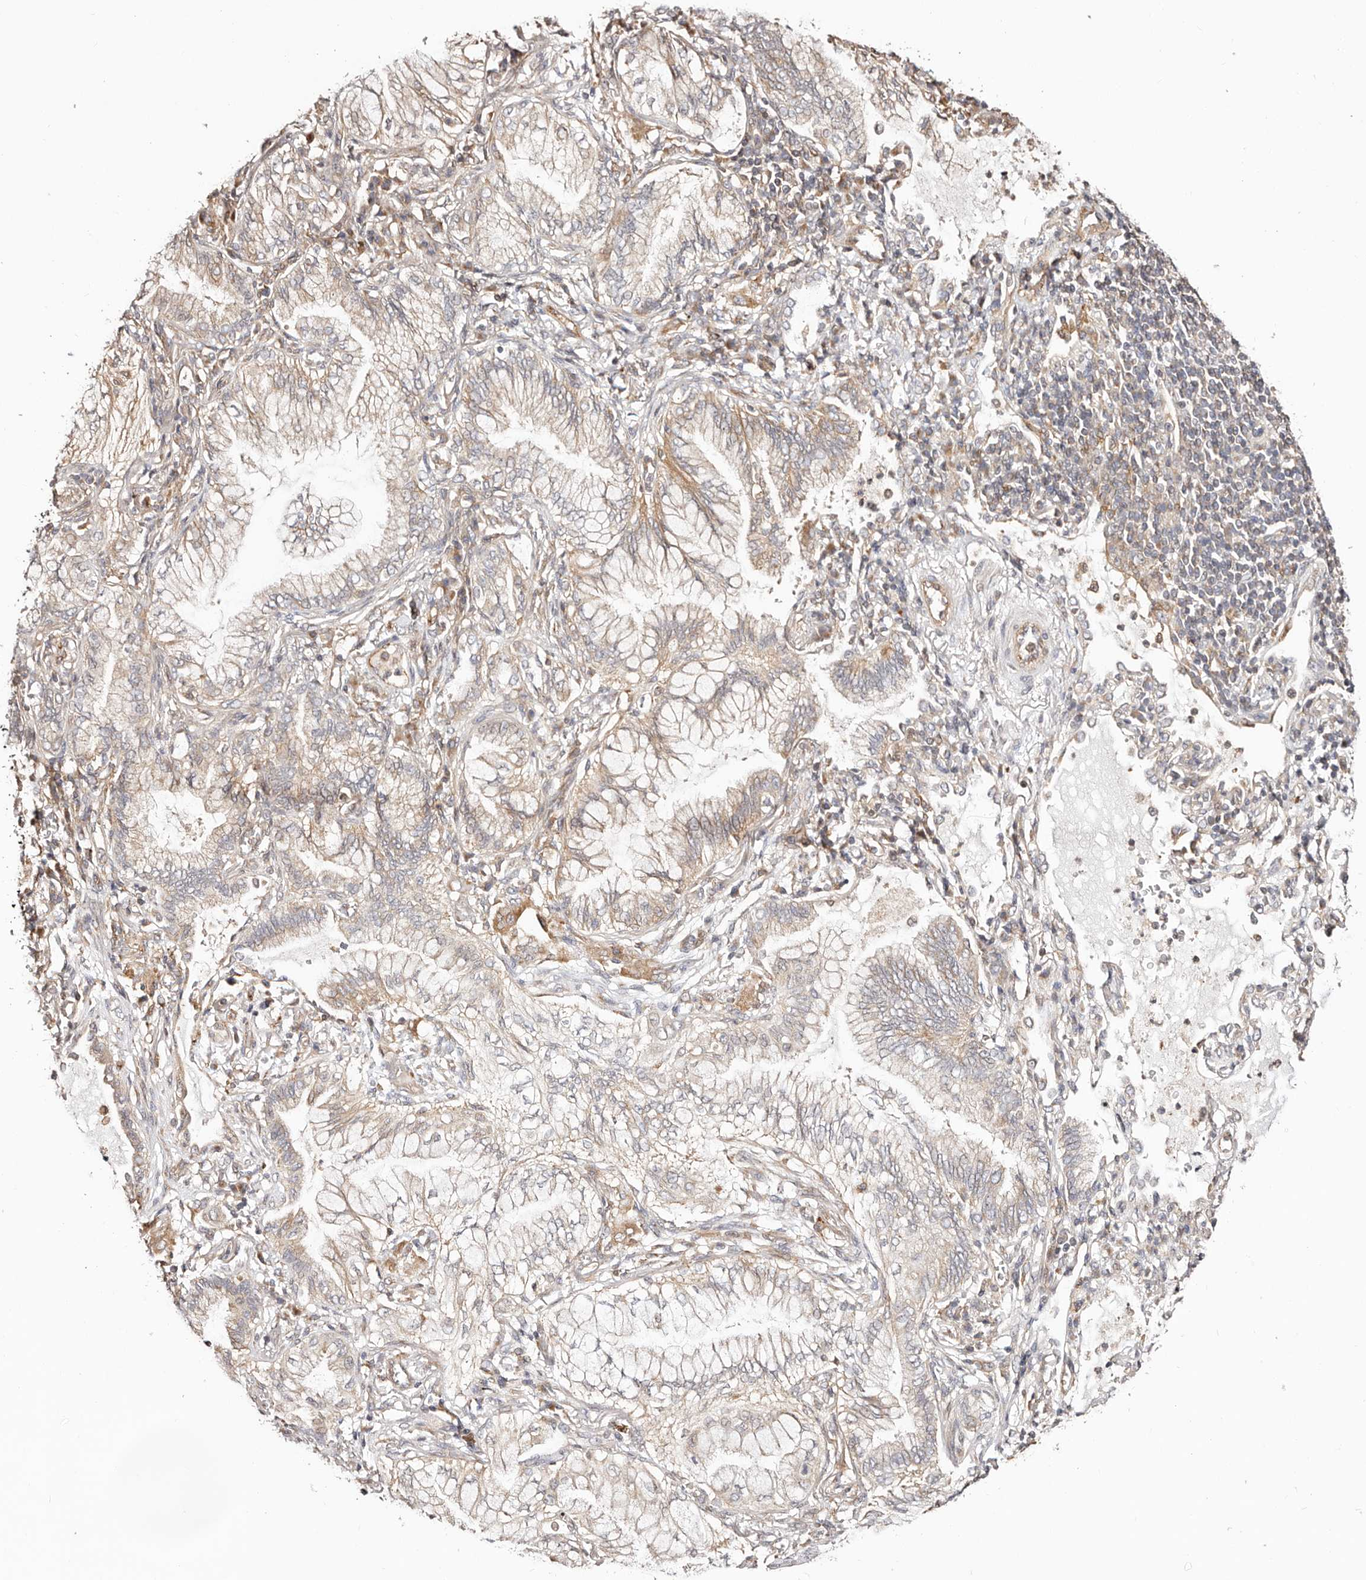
{"staining": {"intensity": "weak", "quantity": "25%-75%", "location": "cytoplasmic/membranous"}, "tissue": "lung cancer", "cell_type": "Tumor cells", "image_type": "cancer", "snomed": [{"axis": "morphology", "description": "Adenocarcinoma, NOS"}, {"axis": "topography", "description": "Lung"}], "caption": "Immunohistochemical staining of human lung cancer demonstrates low levels of weak cytoplasmic/membranous positivity in approximately 25%-75% of tumor cells.", "gene": "MAPK1", "patient": {"sex": "female", "age": 70}}